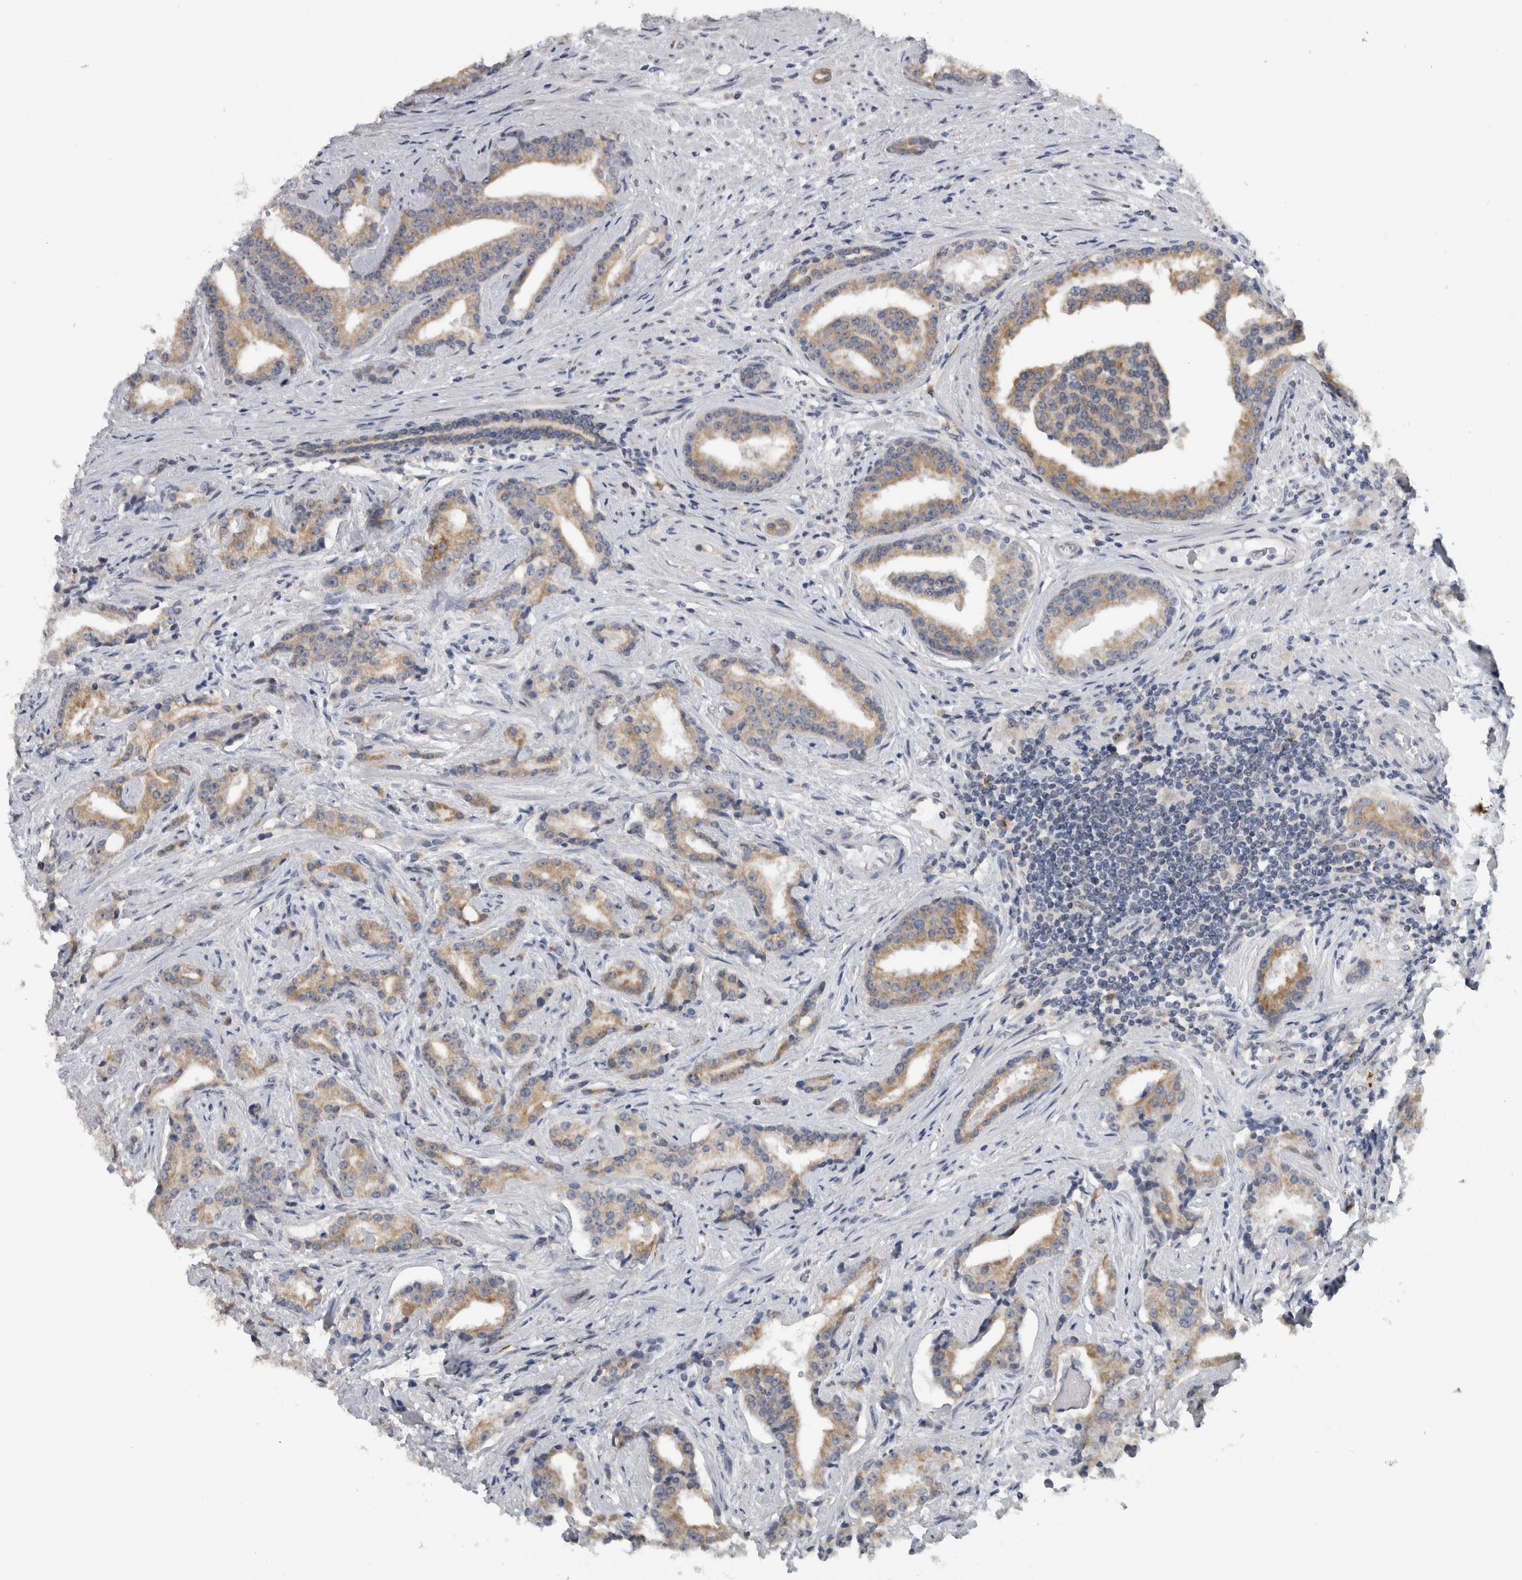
{"staining": {"intensity": "weak", "quantity": ">75%", "location": "cytoplasmic/membranous"}, "tissue": "prostate cancer", "cell_type": "Tumor cells", "image_type": "cancer", "snomed": [{"axis": "morphology", "description": "Adenocarcinoma, Low grade"}, {"axis": "topography", "description": "Prostate"}], "caption": "A micrograph of human prostate cancer (low-grade adenocarcinoma) stained for a protein exhibits weak cytoplasmic/membranous brown staining in tumor cells.", "gene": "TMEM242", "patient": {"sex": "male", "age": 67}}